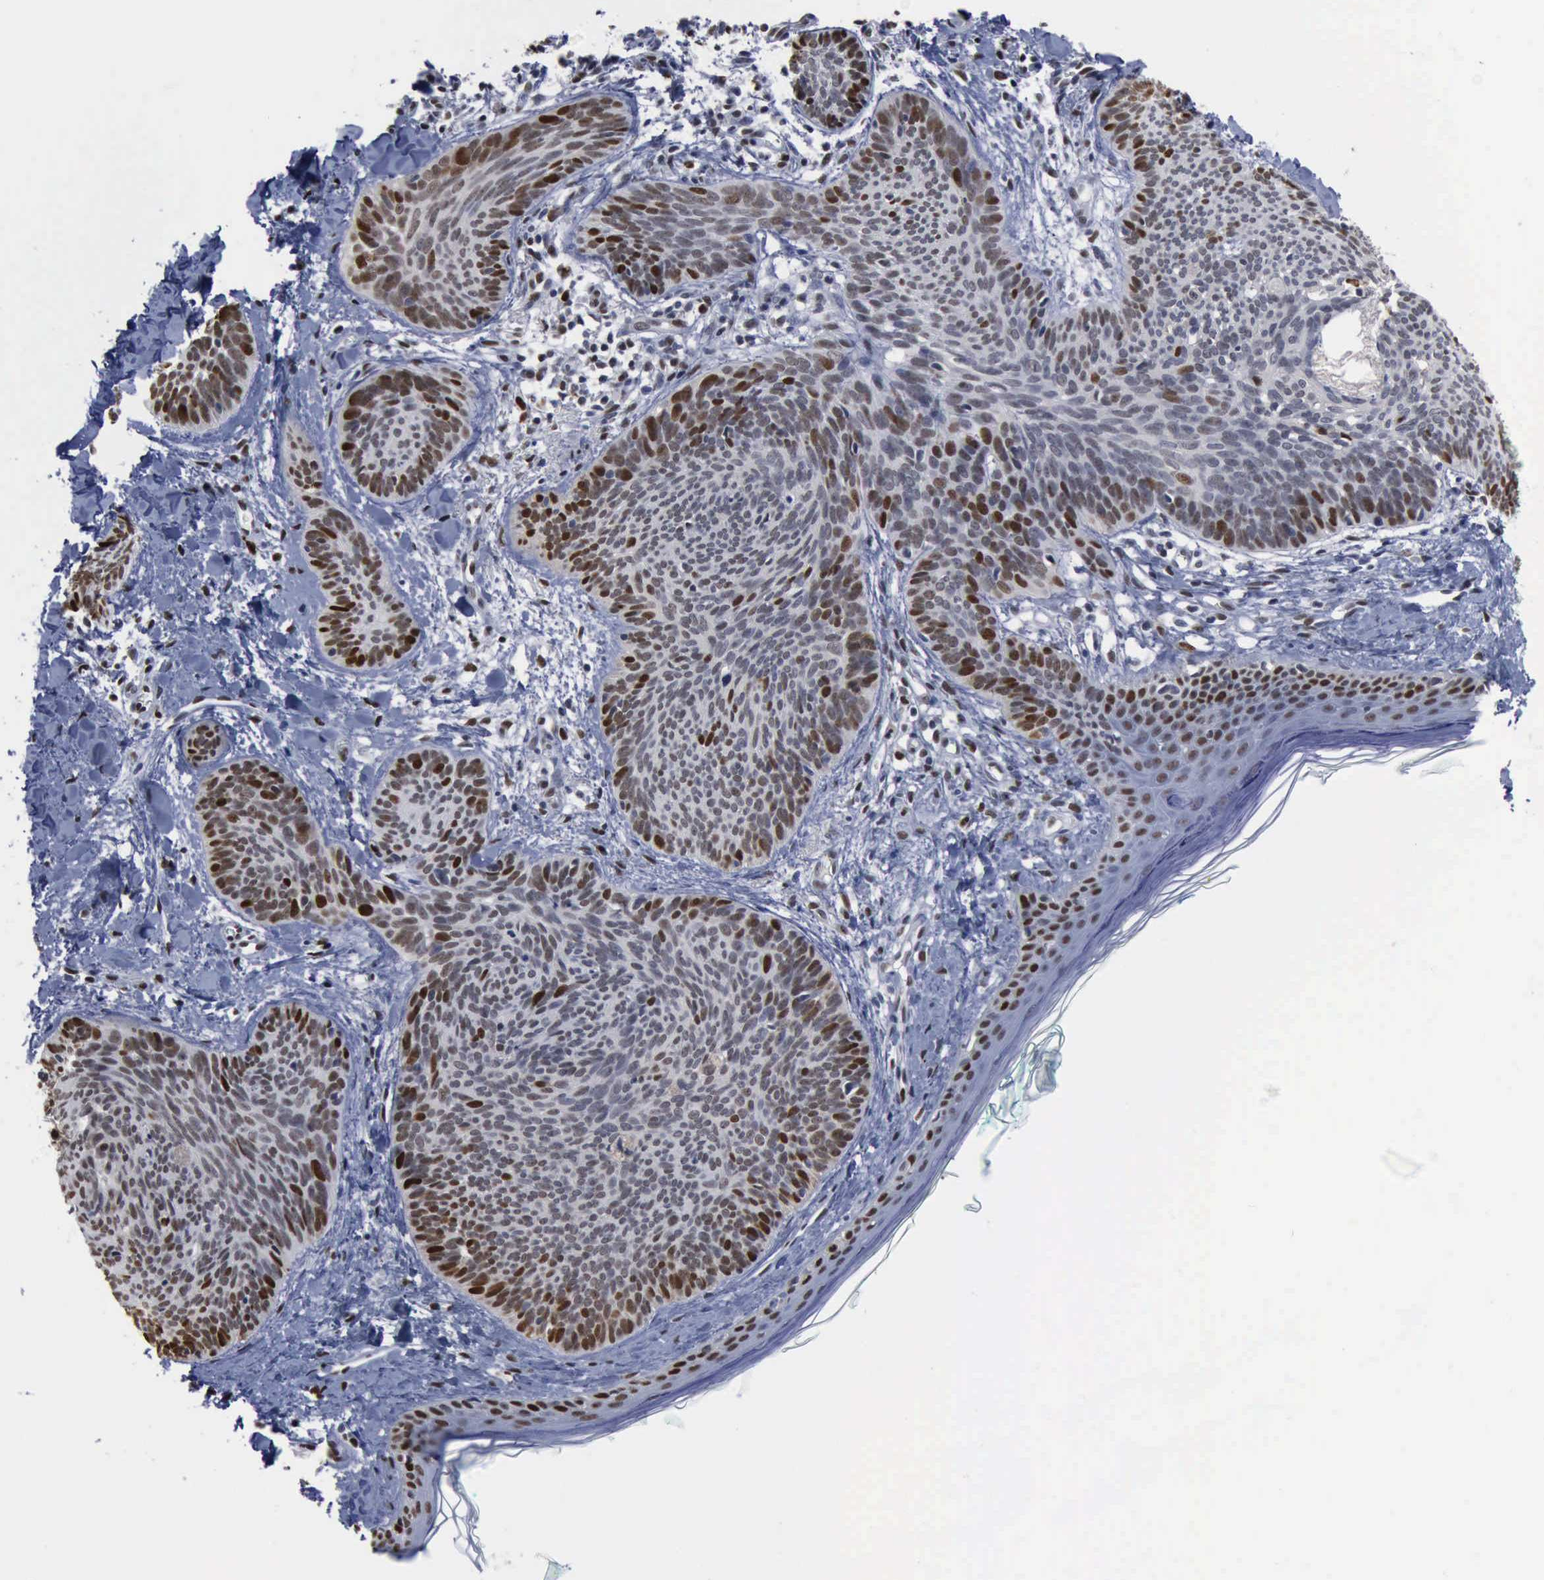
{"staining": {"intensity": "moderate", "quantity": "25%-75%", "location": "nuclear"}, "tissue": "skin cancer", "cell_type": "Tumor cells", "image_type": "cancer", "snomed": [{"axis": "morphology", "description": "Basal cell carcinoma"}, {"axis": "topography", "description": "Skin"}], "caption": "High-power microscopy captured an immunohistochemistry histopathology image of skin cancer (basal cell carcinoma), revealing moderate nuclear expression in approximately 25%-75% of tumor cells. Using DAB (3,3'-diaminobenzidine) (brown) and hematoxylin (blue) stains, captured at high magnification using brightfield microscopy.", "gene": "PCNA", "patient": {"sex": "female", "age": 81}}